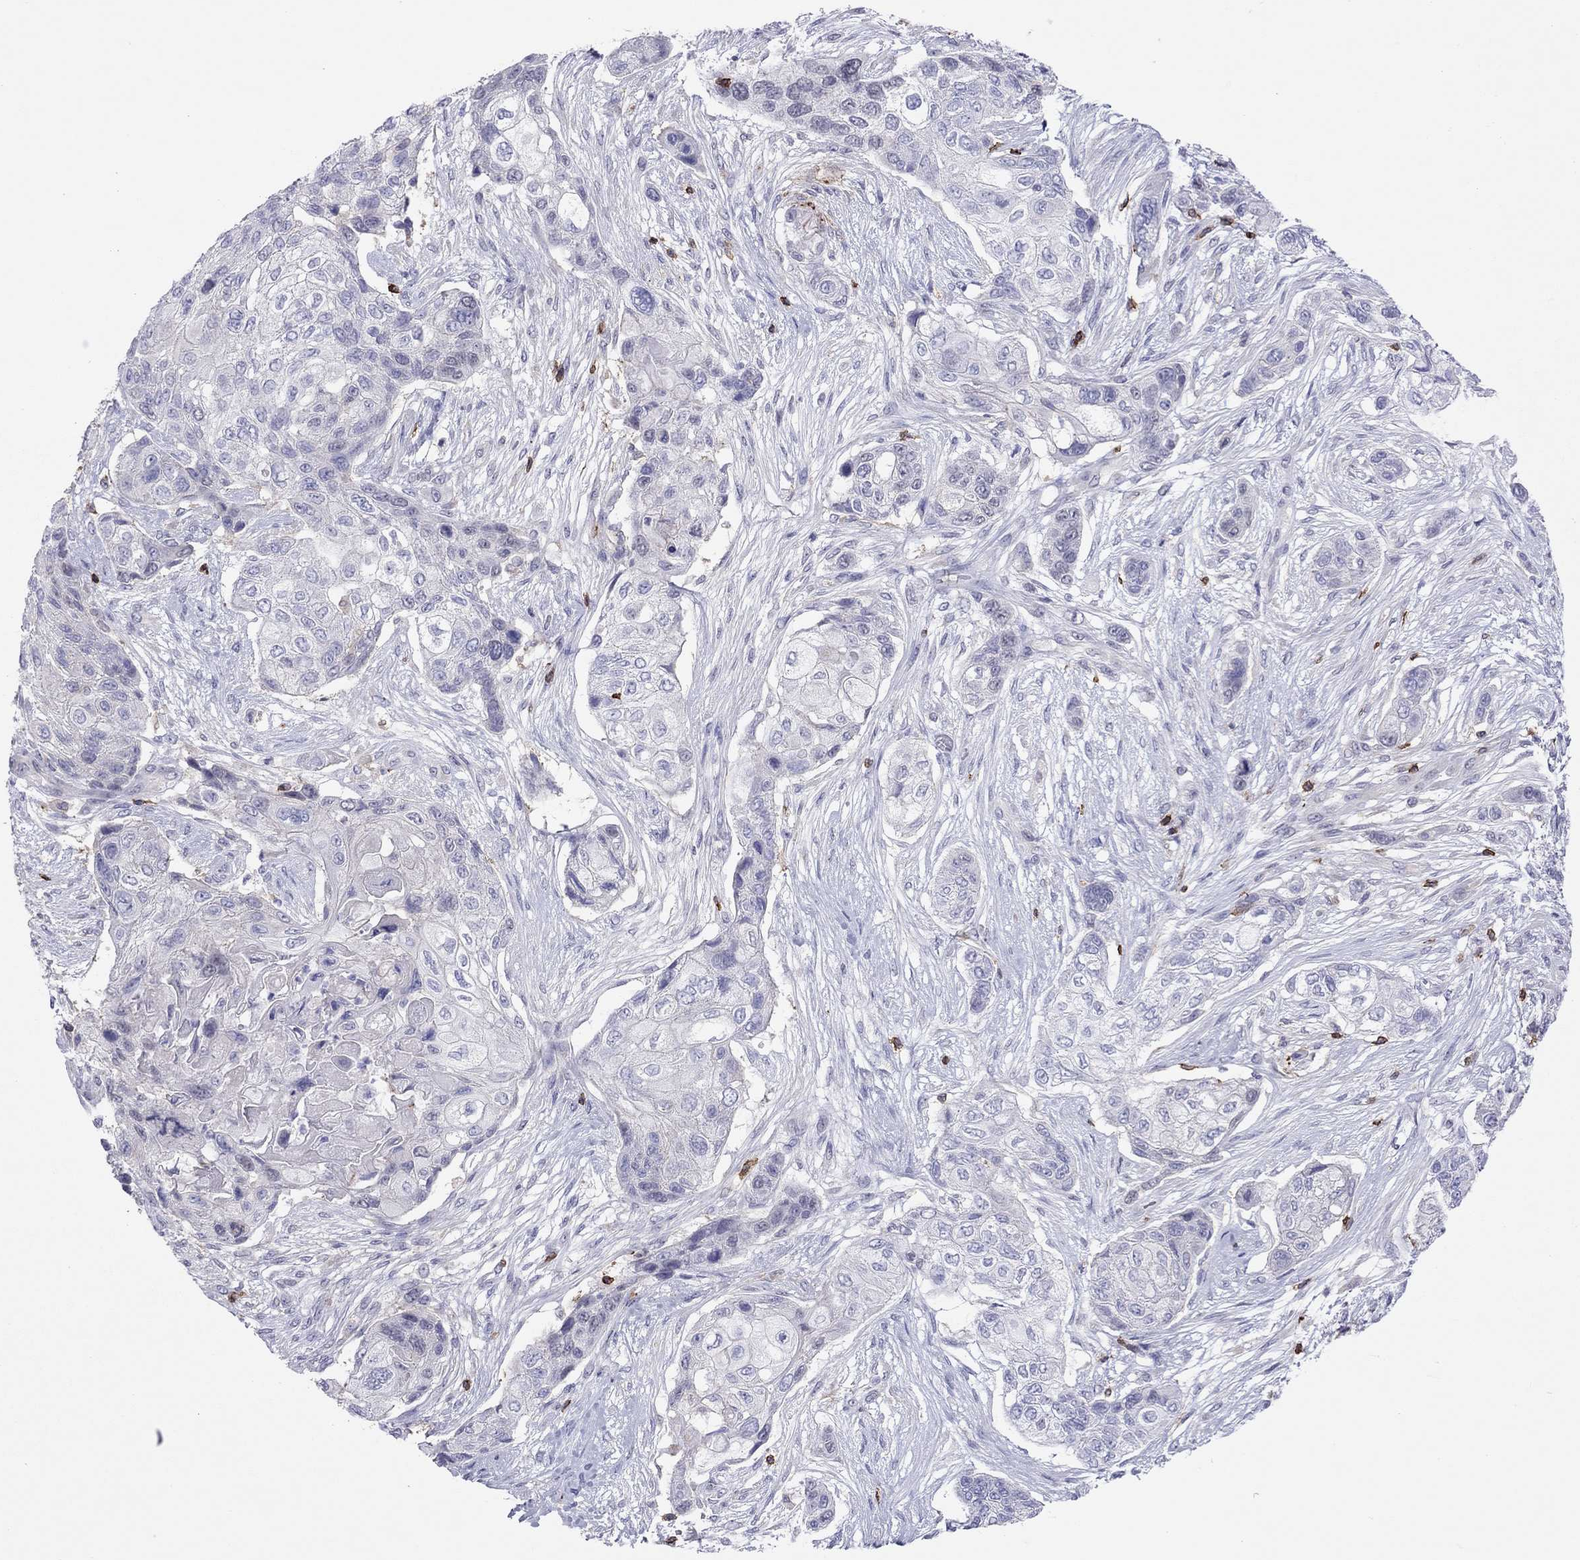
{"staining": {"intensity": "negative", "quantity": "none", "location": "none"}, "tissue": "lung cancer", "cell_type": "Tumor cells", "image_type": "cancer", "snomed": [{"axis": "morphology", "description": "Squamous cell carcinoma, NOS"}, {"axis": "topography", "description": "Lung"}], "caption": "Tumor cells show no significant protein staining in lung cancer (squamous cell carcinoma). Nuclei are stained in blue.", "gene": "MND1", "patient": {"sex": "male", "age": 69}}